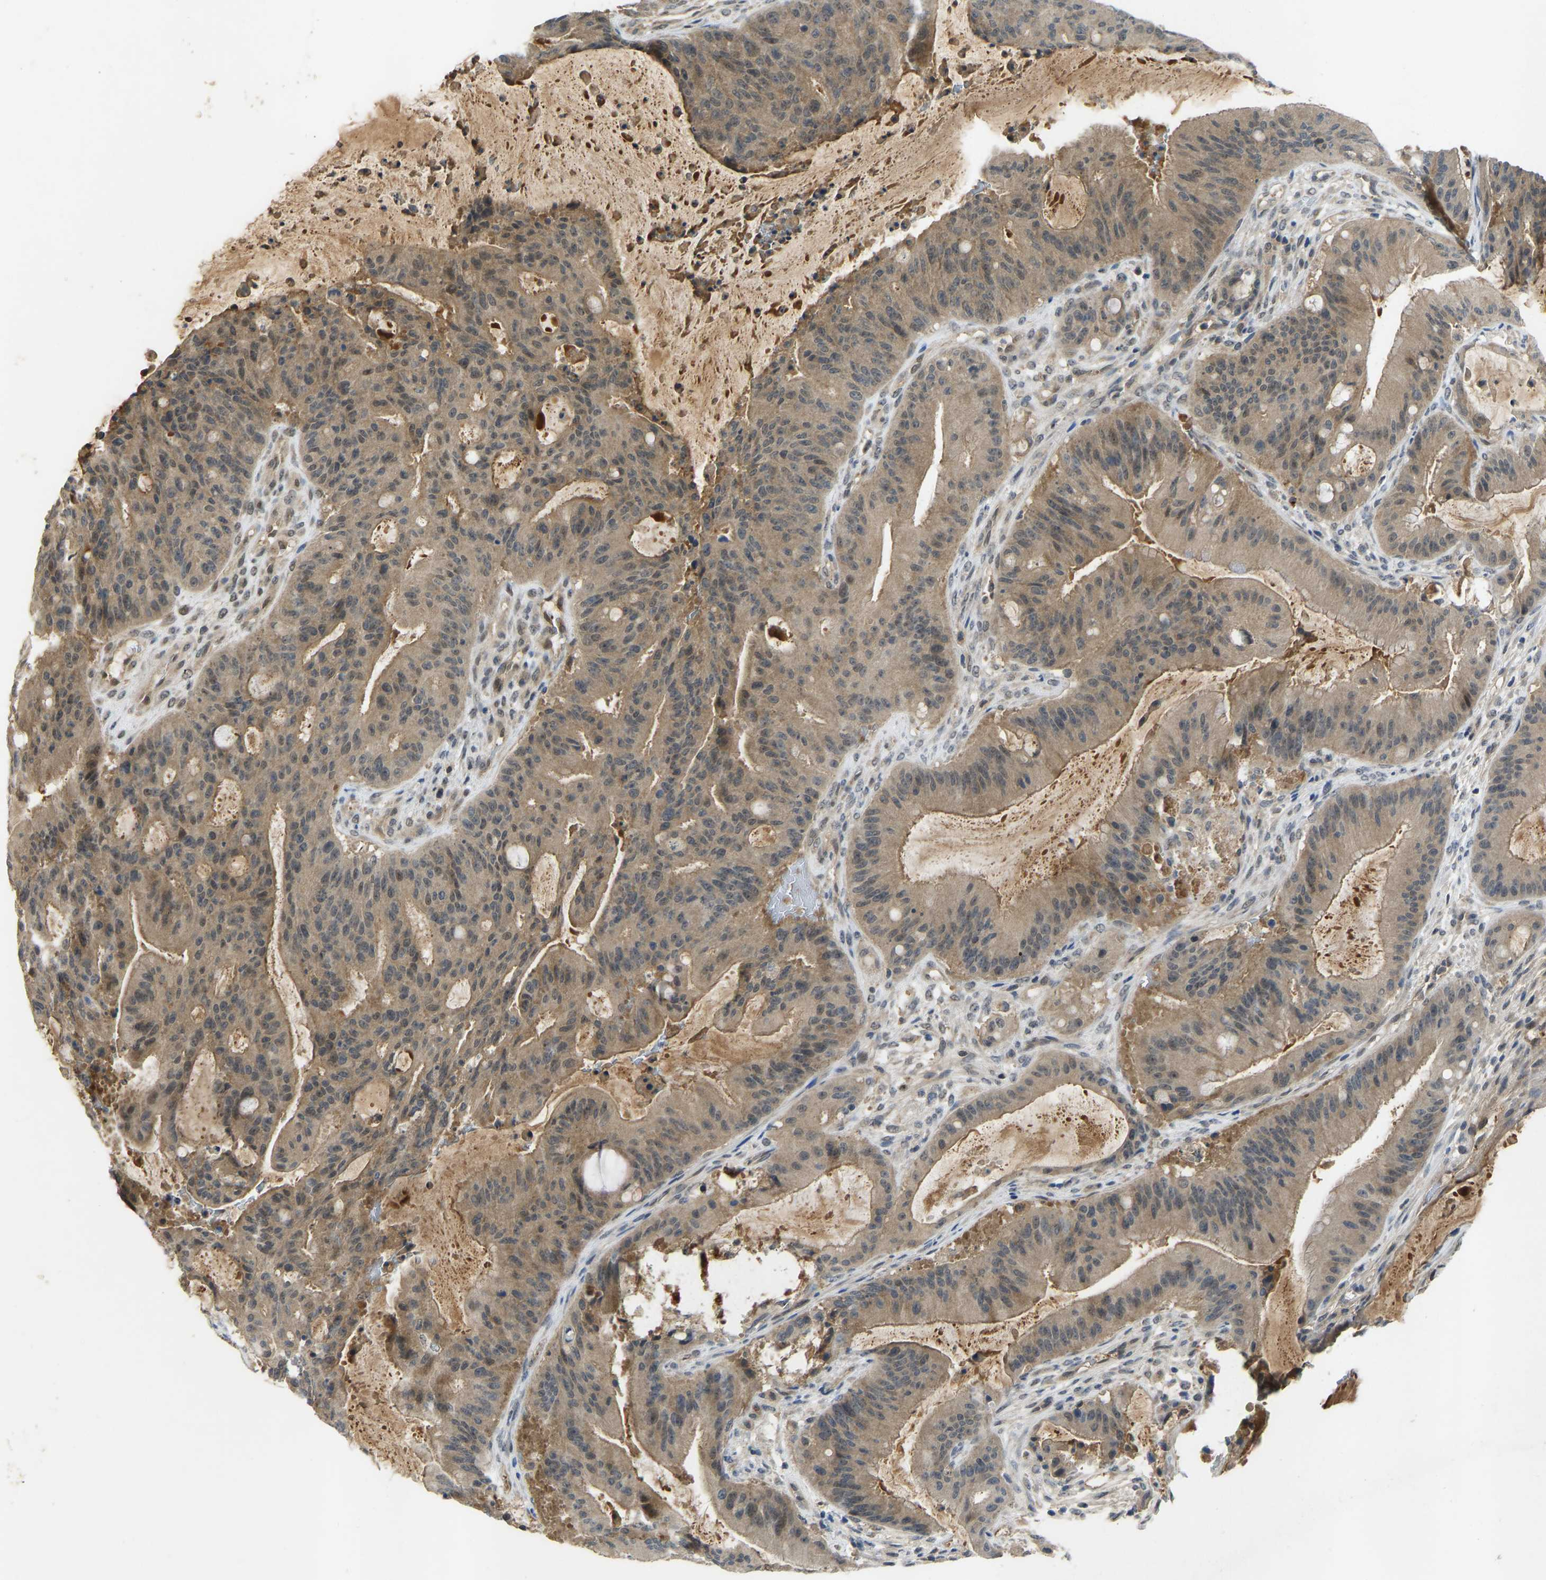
{"staining": {"intensity": "weak", "quantity": ">75%", "location": "cytoplasmic/membranous,nuclear"}, "tissue": "liver cancer", "cell_type": "Tumor cells", "image_type": "cancer", "snomed": [{"axis": "morphology", "description": "Normal tissue, NOS"}, {"axis": "morphology", "description": "Cholangiocarcinoma"}, {"axis": "topography", "description": "Liver"}, {"axis": "topography", "description": "Peripheral nerve tissue"}], "caption": "High-magnification brightfield microscopy of liver cholangiocarcinoma stained with DAB (3,3'-diaminobenzidine) (brown) and counterstained with hematoxylin (blue). tumor cells exhibit weak cytoplasmic/membranous and nuclear expression is seen in about>75% of cells.", "gene": "ZNF251", "patient": {"sex": "female", "age": 73}}